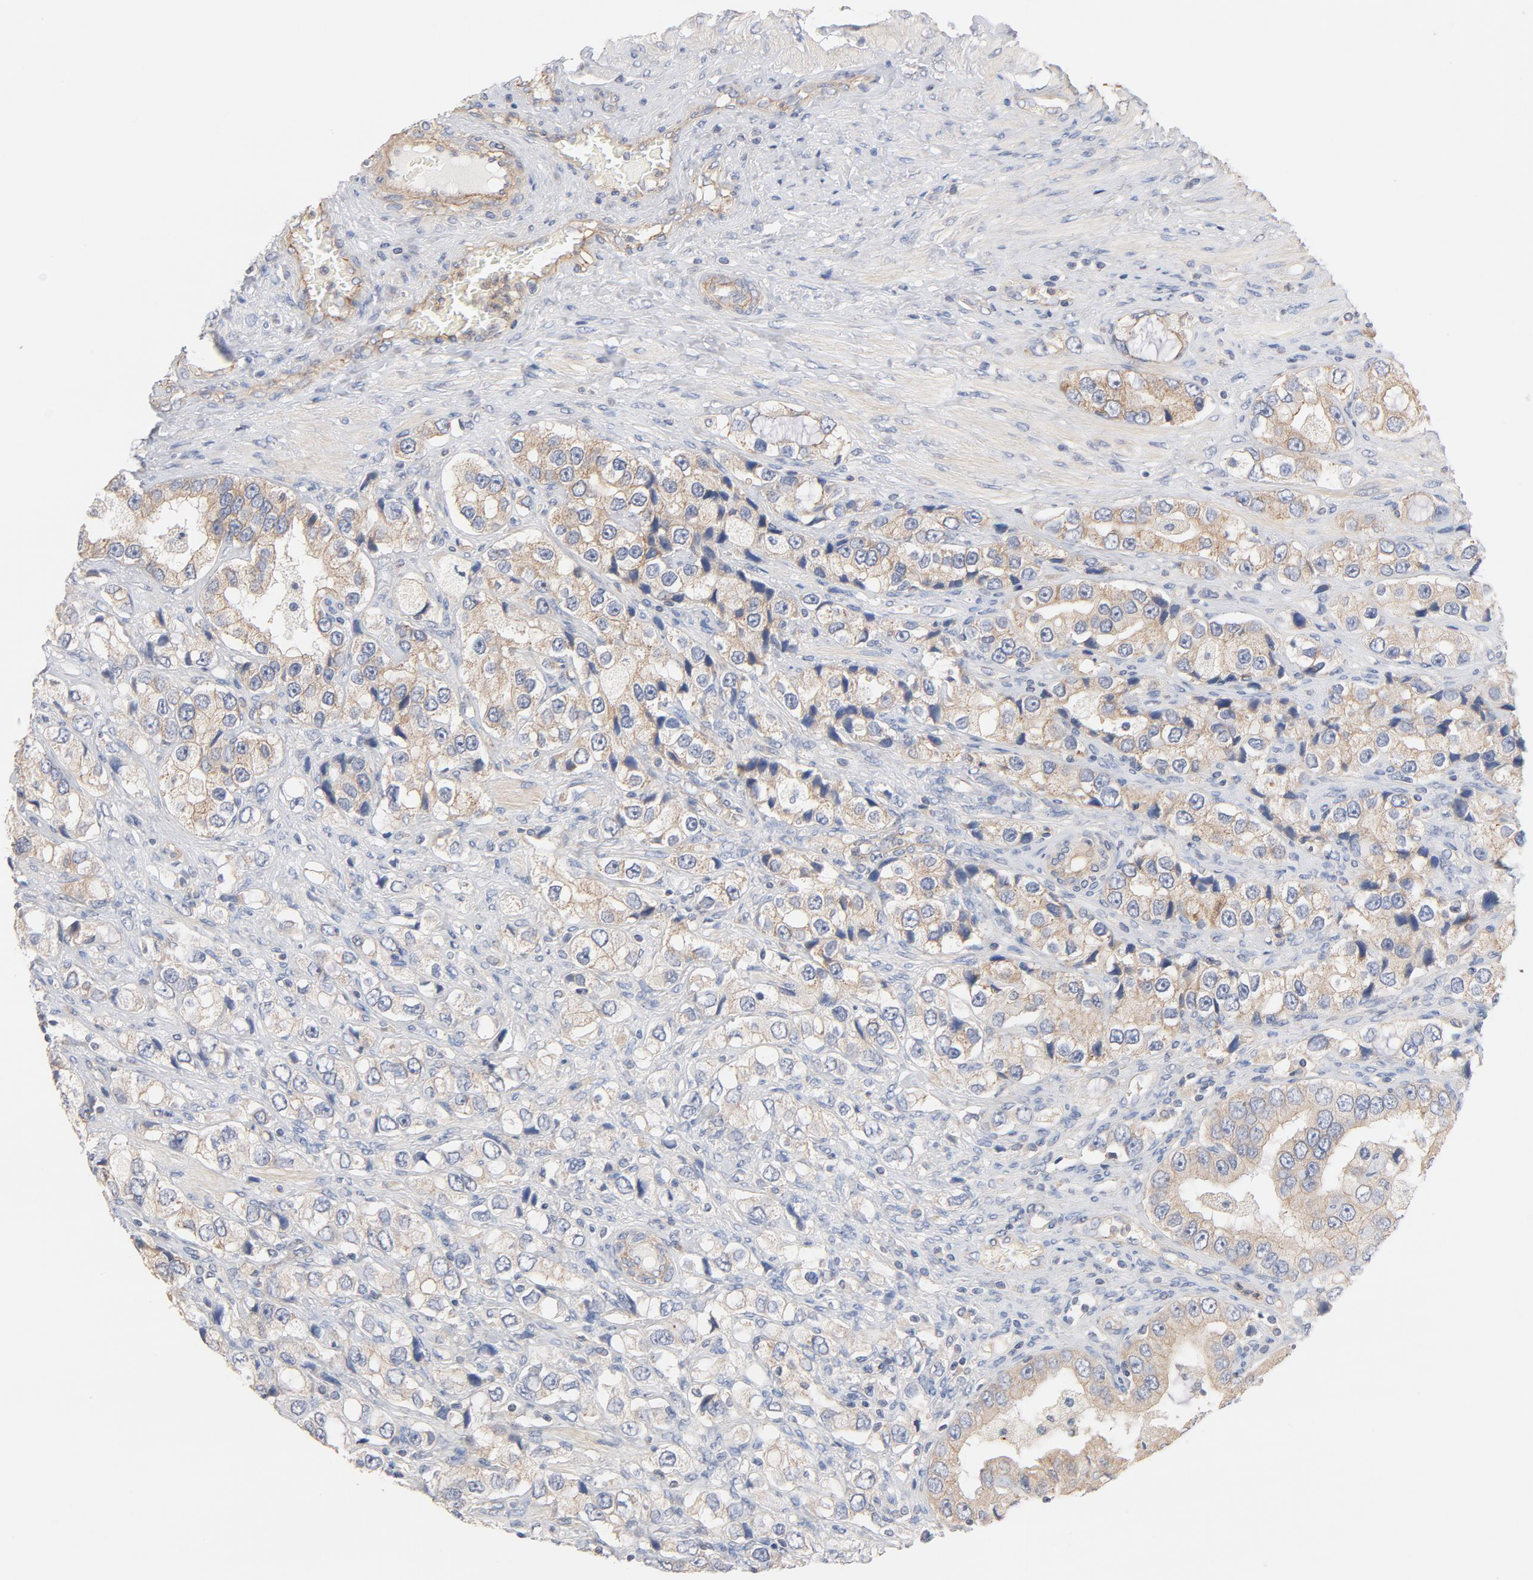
{"staining": {"intensity": "weak", "quantity": ">75%", "location": "cytoplasmic/membranous"}, "tissue": "prostate cancer", "cell_type": "Tumor cells", "image_type": "cancer", "snomed": [{"axis": "morphology", "description": "Adenocarcinoma, High grade"}, {"axis": "topography", "description": "Prostate"}], "caption": "The photomicrograph demonstrates a brown stain indicating the presence of a protein in the cytoplasmic/membranous of tumor cells in prostate cancer.", "gene": "STRN3", "patient": {"sex": "male", "age": 63}}